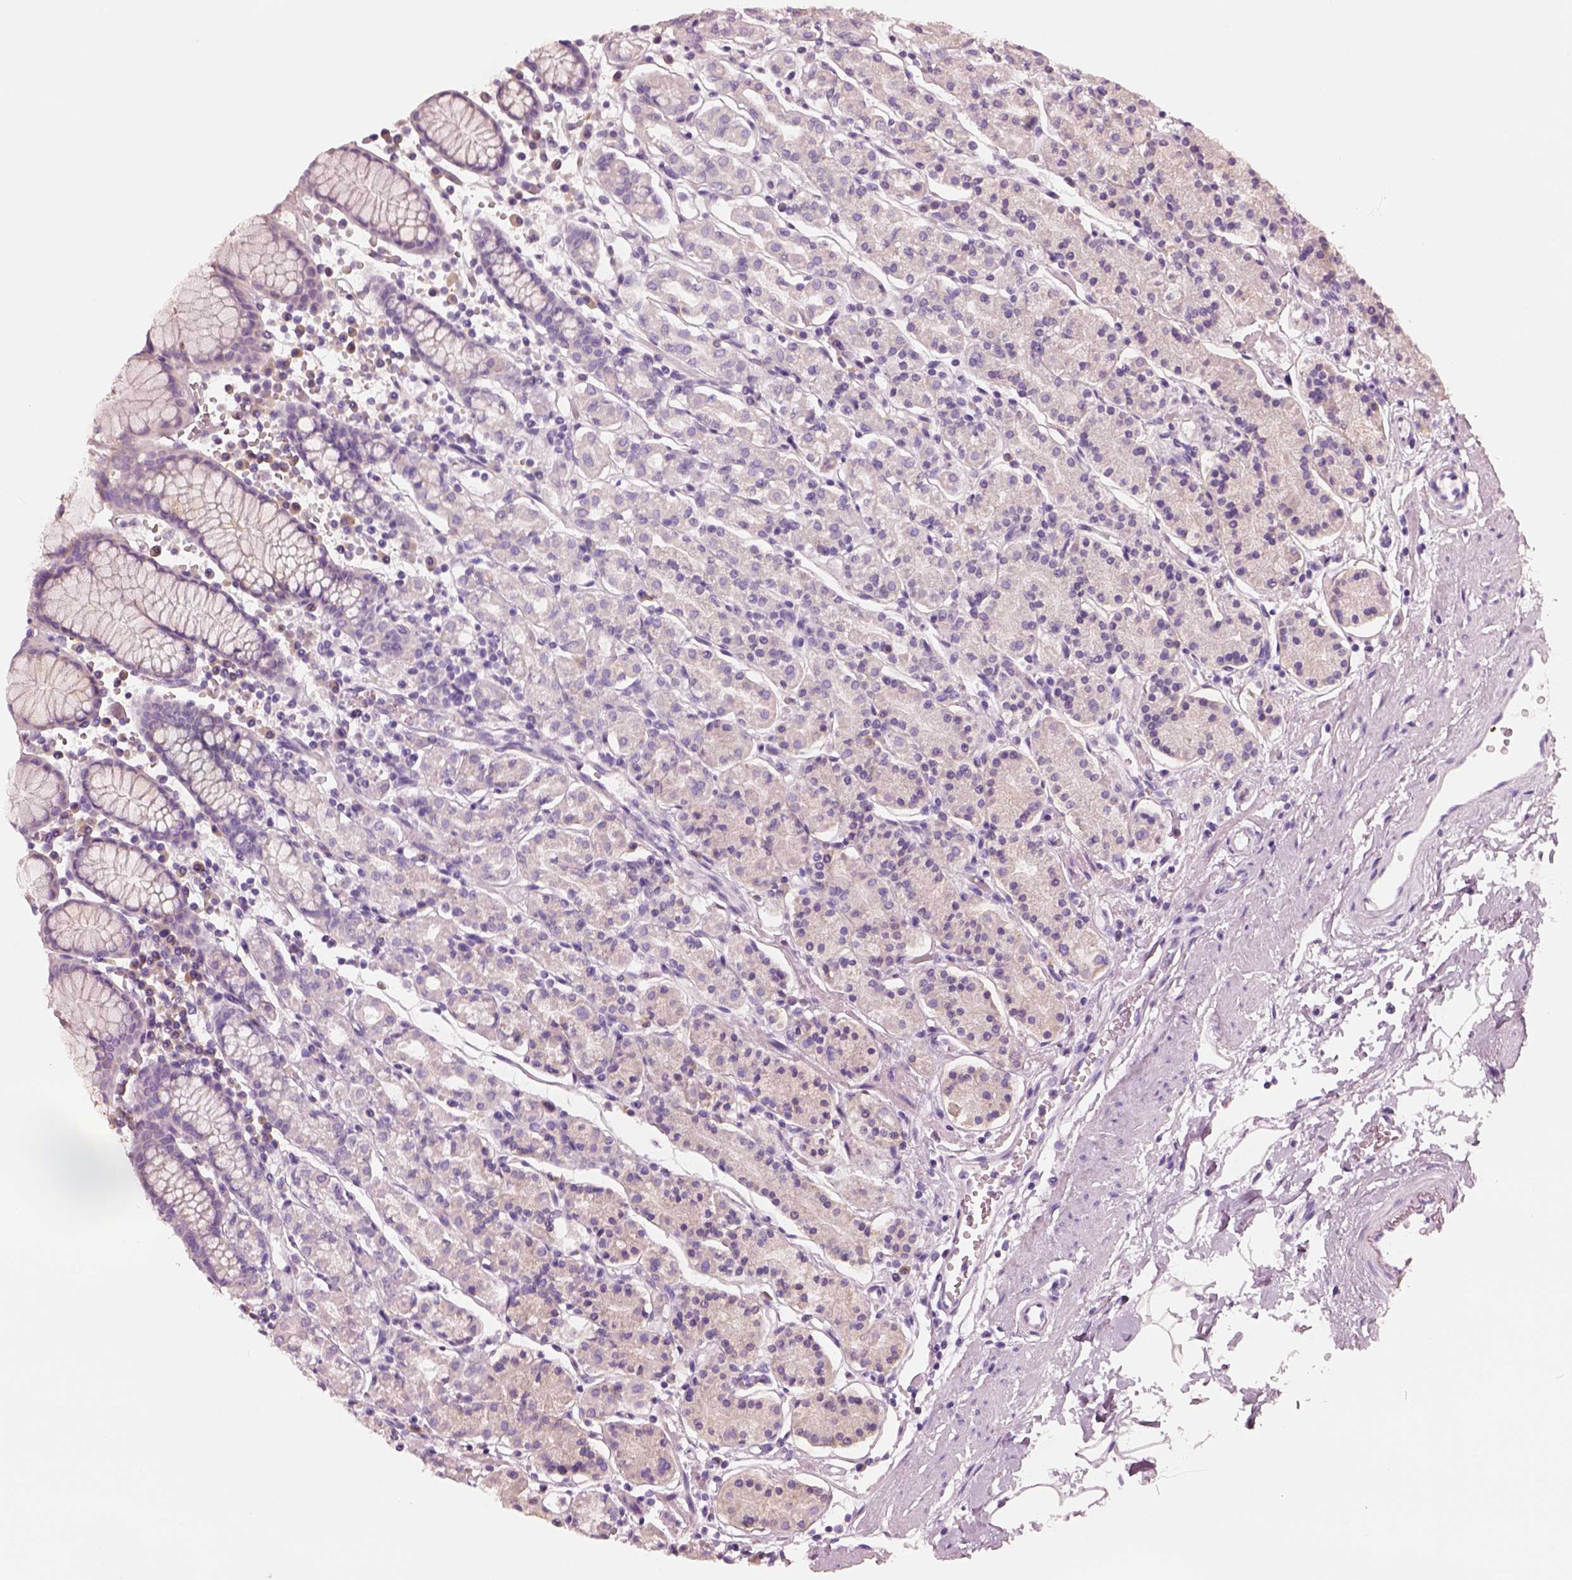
{"staining": {"intensity": "negative", "quantity": "none", "location": "none"}, "tissue": "stomach", "cell_type": "Glandular cells", "image_type": "normal", "snomed": [{"axis": "morphology", "description": "Normal tissue, NOS"}, {"axis": "topography", "description": "Stomach, upper"}, {"axis": "topography", "description": "Stomach"}], "caption": "DAB (3,3'-diaminobenzidine) immunohistochemical staining of normal stomach shows no significant staining in glandular cells.", "gene": "PNOC", "patient": {"sex": "male", "age": 62}}